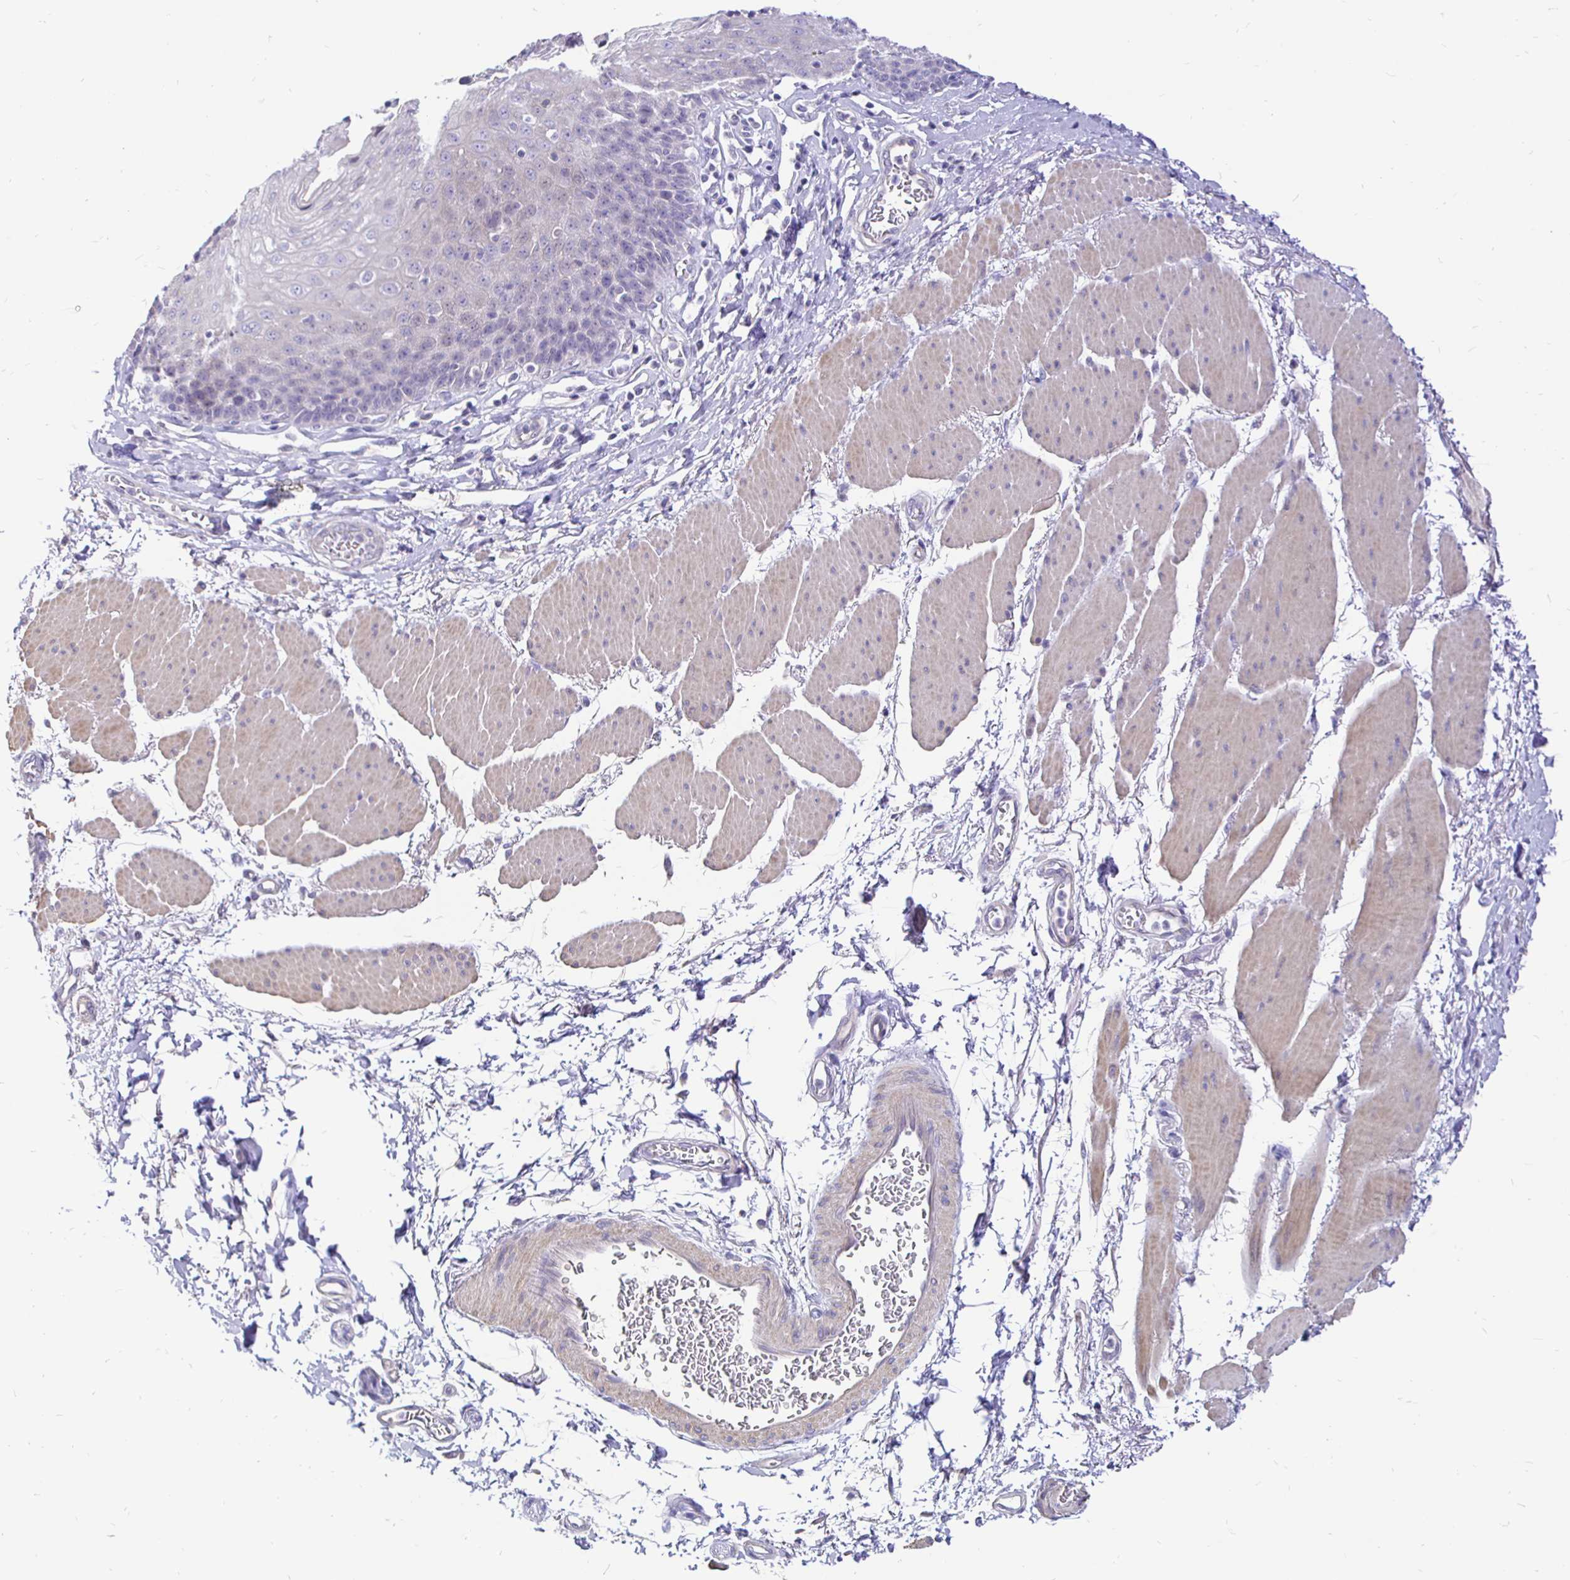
{"staining": {"intensity": "negative", "quantity": "none", "location": "none"}, "tissue": "esophagus", "cell_type": "Squamous epithelial cells", "image_type": "normal", "snomed": [{"axis": "morphology", "description": "Normal tissue, NOS"}, {"axis": "topography", "description": "Esophagus"}], "caption": "The IHC micrograph has no significant positivity in squamous epithelial cells of esophagus. (Stains: DAB immunohistochemistry with hematoxylin counter stain, Microscopy: brightfield microscopy at high magnification).", "gene": "NECAB1", "patient": {"sex": "female", "age": 81}}